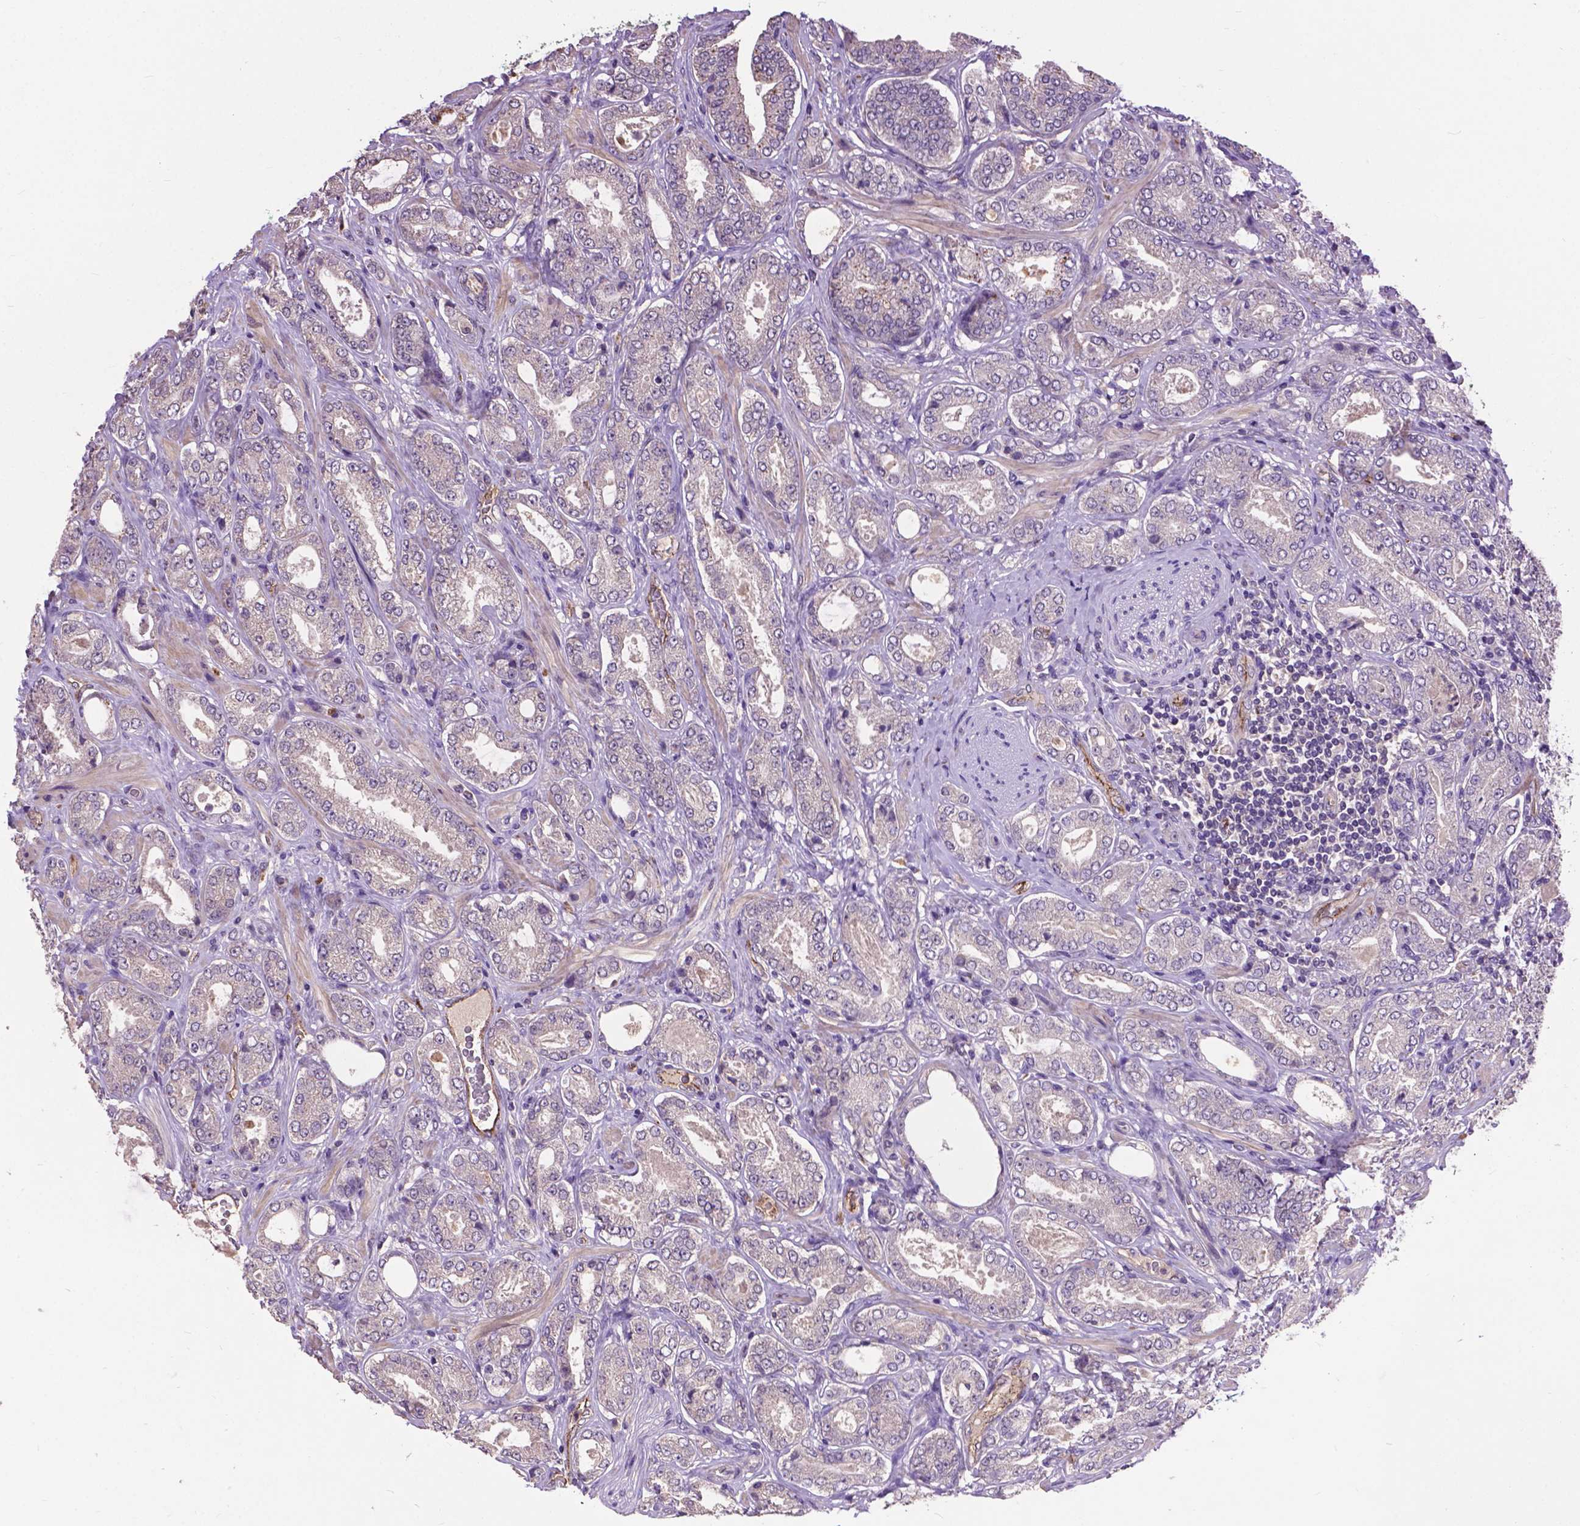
{"staining": {"intensity": "strong", "quantity": "<25%", "location": "cytoplasmic/membranous"}, "tissue": "prostate cancer", "cell_type": "Tumor cells", "image_type": "cancer", "snomed": [{"axis": "morphology", "description": "Adenocarcinoma, NOS"}, {"axis": "topography", "description": "Prostate"}], "caption": "Protein expression analysis of human prostate cancer (adenocarcinoma) reveals strong cytoplasmic/membranous expression in about <25% of tumor cells. (DAB = brown stain, brightfield microscopy at high magnification).", "gene": "ZNF337", "patient": {"sex": "male", "age": 64}}